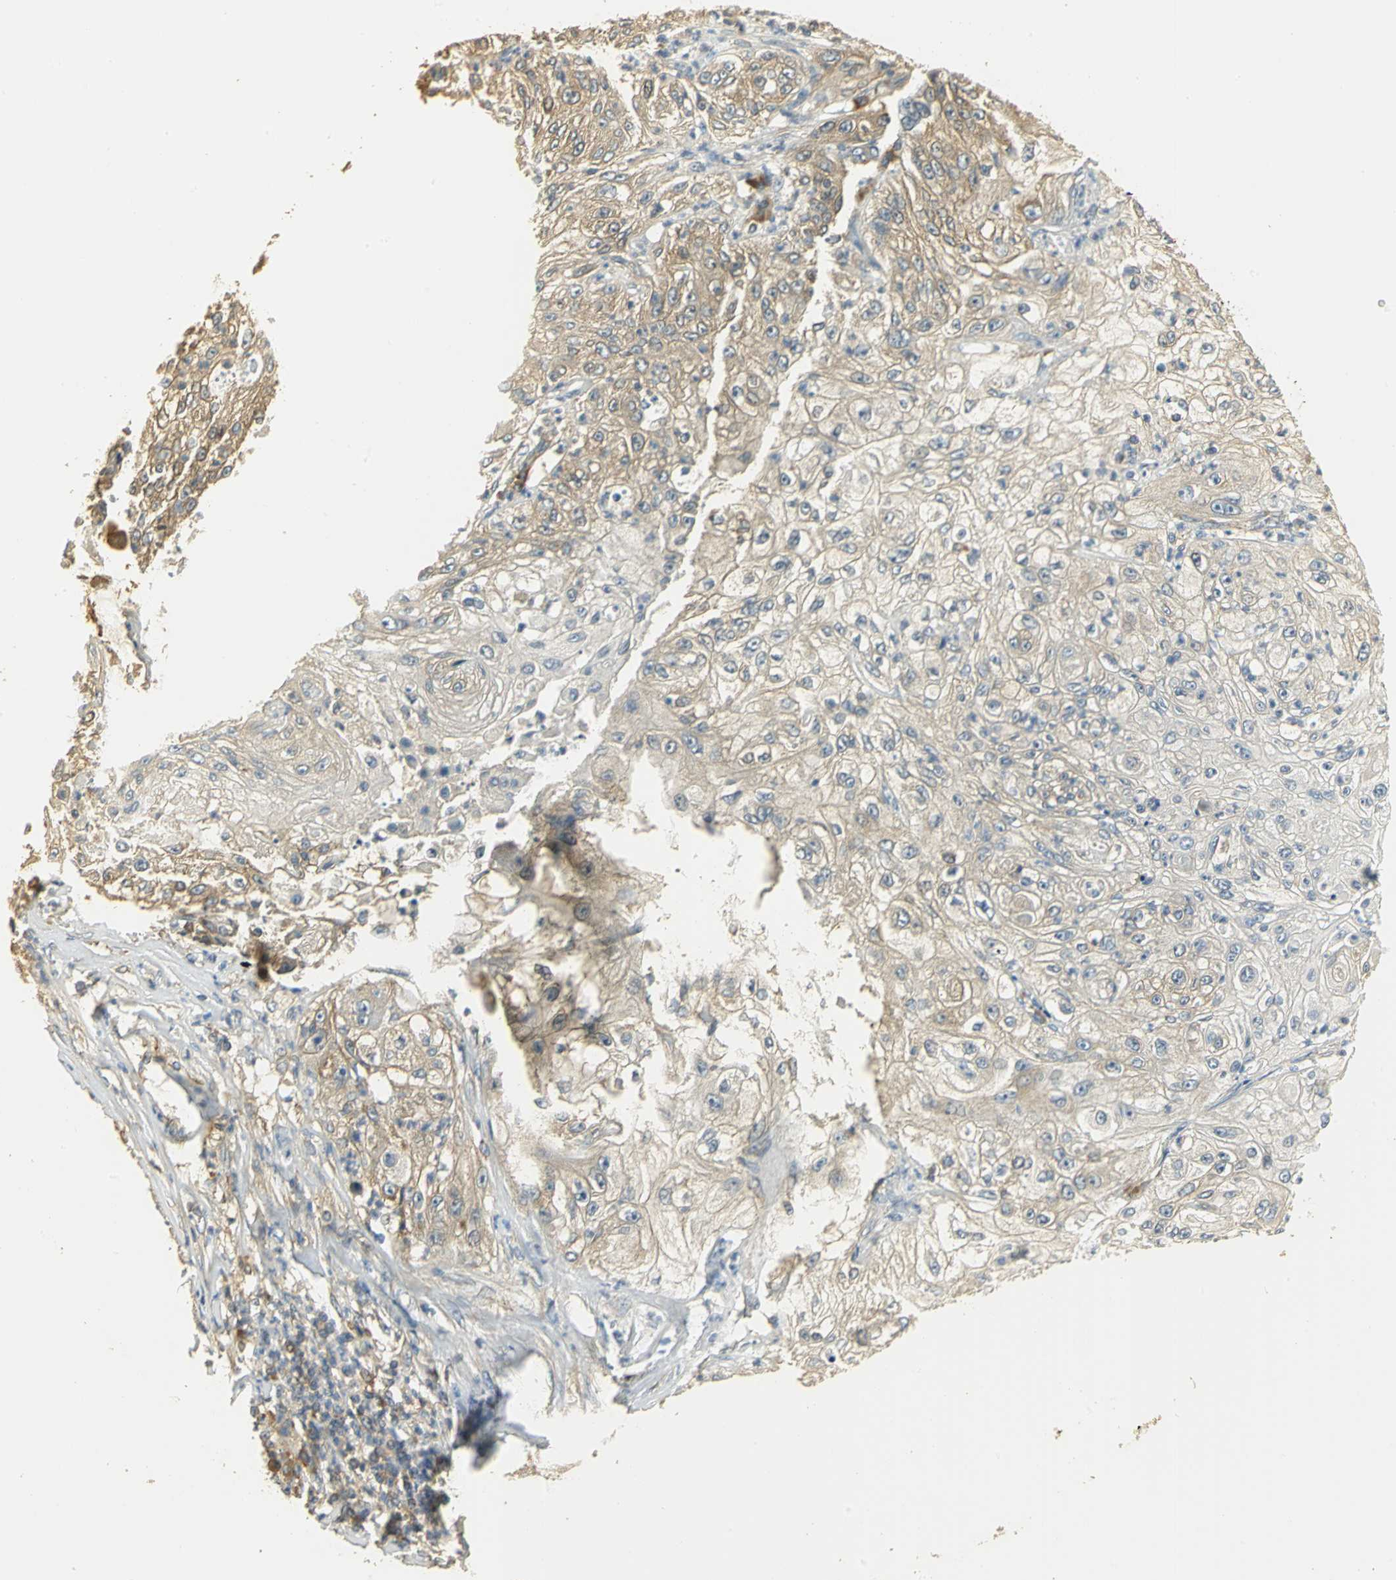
{"staining": {"intensity": "moderate", "quantity": ">75%", "location": "cytoplasmic/membranous"}, "tissue": "lung cancer", "cell_type": "Tumor cells", "image_type": "cancer", "snomed": [{"axis": "morphology", "description": "Inflammation, NOS"}, {"axis": "morphology", "description": "Squamous cell carcinoma, NOS"}, {"axis": "topography", "description": "Lymph node"}, {"axis": "topography", "description": "Soft tissue"}, {"axis": "topography", "description": "Lung"}], "caption": "Squamous cell carcinoma (lung) stained with a brown dye demonstrates moderate cytoplasmic/membranous positive expression in about >75% of tumor cells.", "gene": "RARS1", "patient": {"sex": "male", "age": 66}}